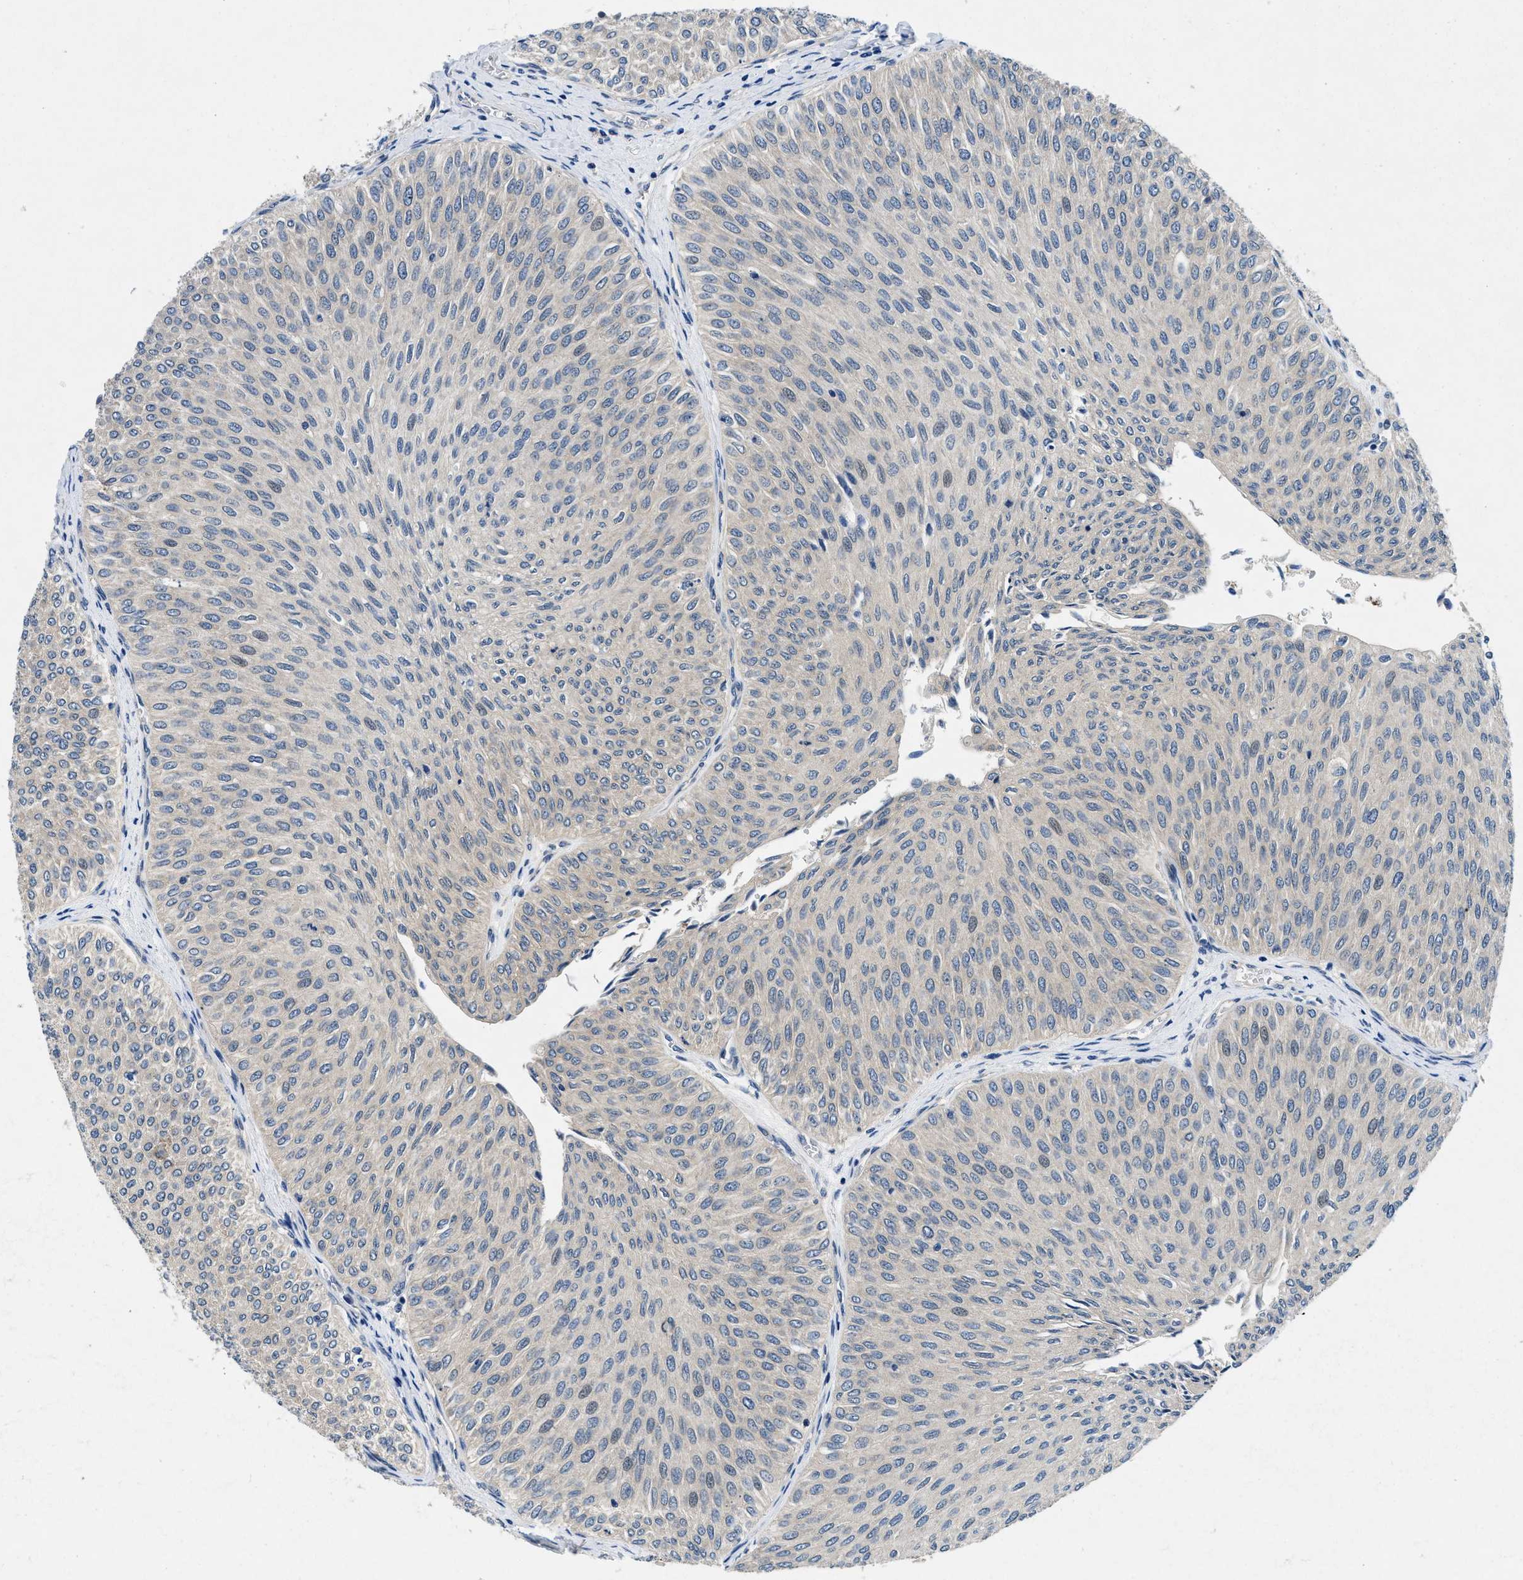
{"staining": {"intensity": "negative", "quantity": "none", "location": "none"}, "tissue": "urothelial cancer", "cell_type": "Tumor cells", "image_type": "cancer", "snomed": [{"axis": "morphology", "description": "Urothelial carcinoma, Low grade"}, {"axis": "topography", "description": "Urinary bladder"}], "caption": "Immunohistochemistry (IHC) of urothelial cancer demonstrates no positivity in tumor cells. (DAB IHC visualized using brightfield microscopy, high magnification).", "gene": "COPS2", "patient": {"sex": "male", "age": 78}}